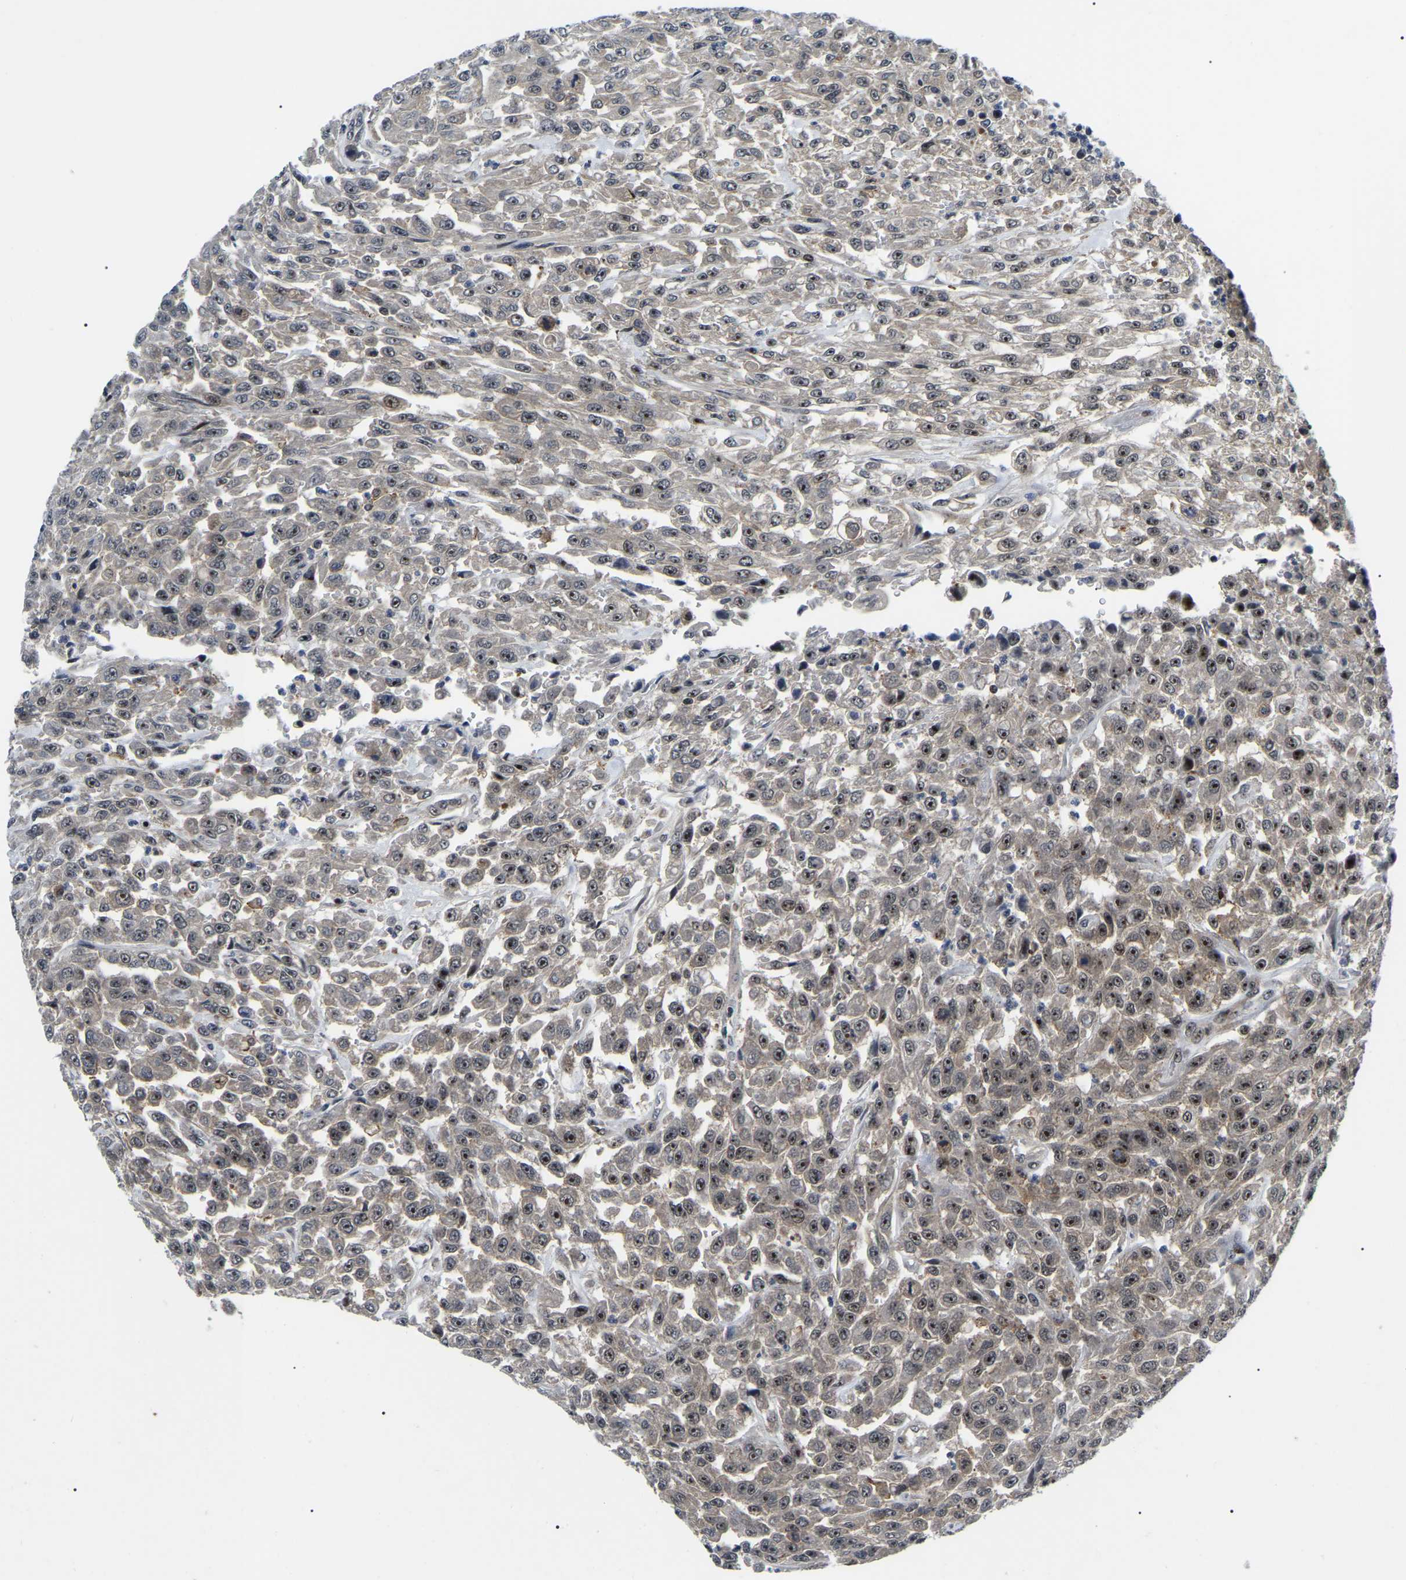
{"staining": {"intensity": "strong", "quantity": ">75%", "location": "nuclear"}, "tissue": "urothelial cancer", "cell_type": "Tumor cells", "image_type": "cancer", "snomed": [{"axis": "morphology", "description": "Urothelial carcinoma, High grade"}, {"axis": "topography", "description": "Urinary bladder"}], "caption": "High-grade urothelial carcinoma stained for a protein demonstrates strong nuclear positivity in tumor cells. The protein is stained brown, and the nuclei are stained in blue (DAB (3,3'-diaminobenzidine) IHC with brightfield microscopy, high magnification).", "gene": "RRP1B", "patient": {"sex": "male", "age": 46}}